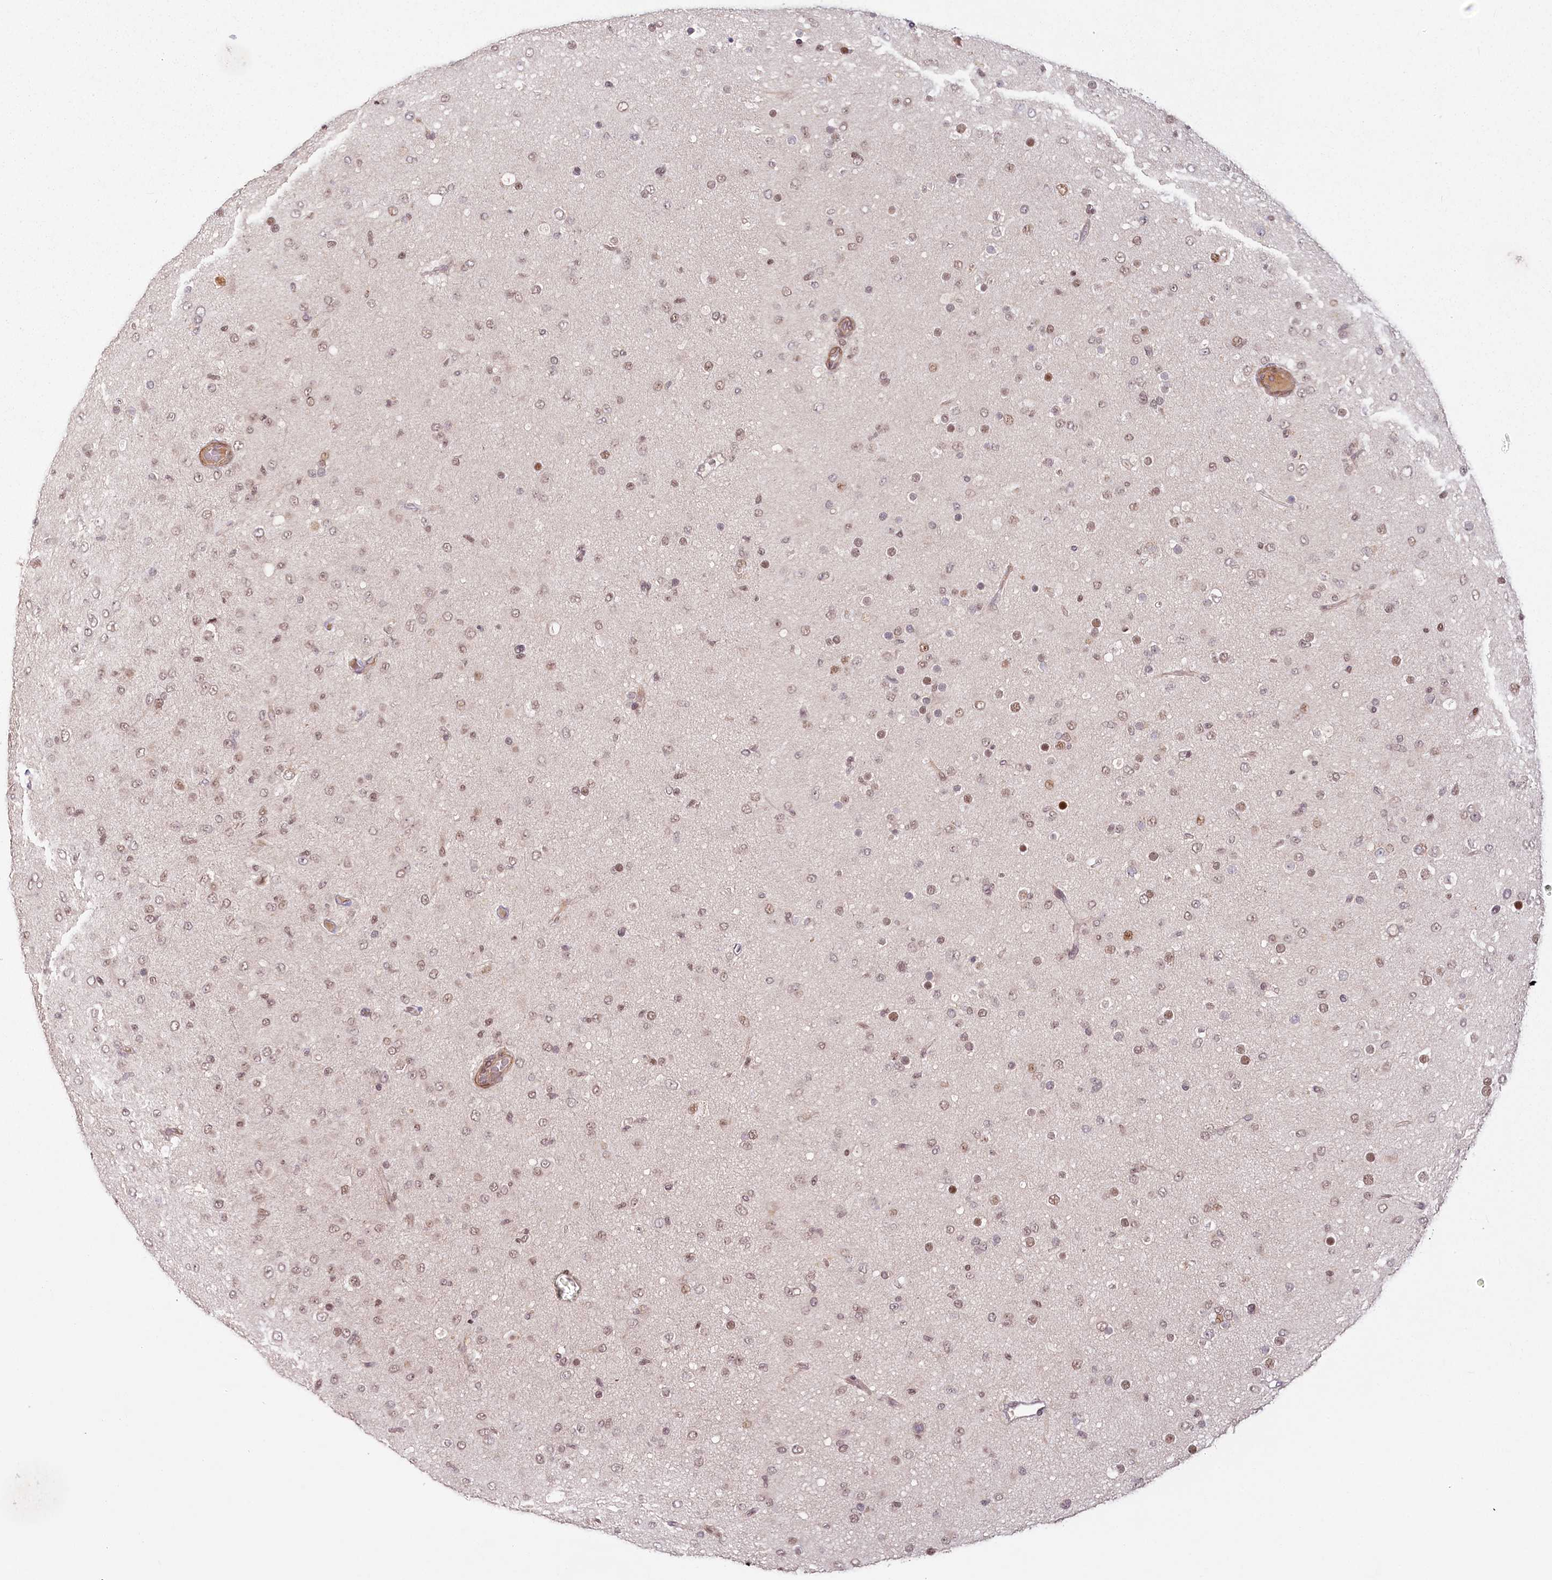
{"staining": {"intensity": "moderate", "quantity": "<25%", "location": "nuclear"}, "tissue": "glioma", "cell_type": "Tumor cells", "image_type": "cancer", "snomed": [{"axis": "morphology", "description": "Glioma, malignant, Low grade"}, {"axis": "topography", "description": "Brain"}], "caption": "Protein staining shows moderate nuclear positivity in approximately <25% of tumor cells in malignant low-grade glioma.", "gene": "FAM204A", "patient": {"sex": "male", "age": 65}}